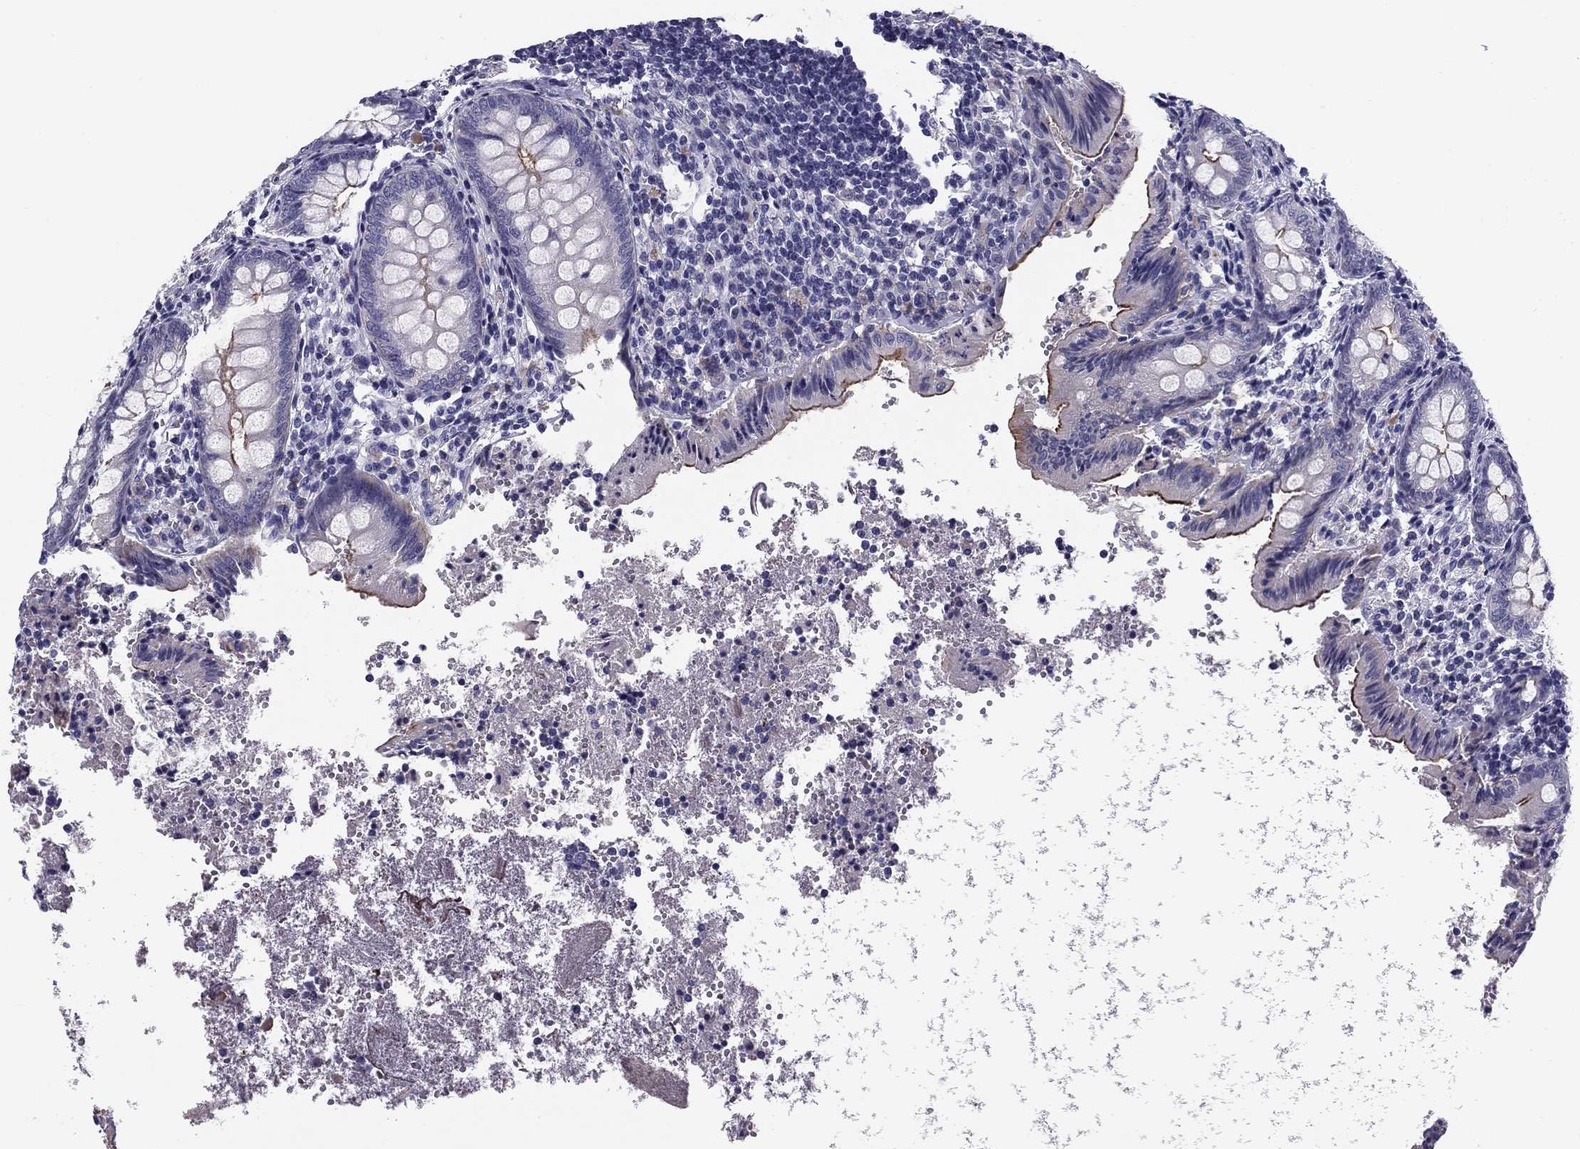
{"staining": {"intensity": "strong", "quantity": "<25%", "location": "cytoplasmic/membranous"}, "tissue": "appendix", "cell_type": "Glandular cells", "image_type": "normal", "snomed": [{"axis": "morphology", "description": "Normal tissue, NOS"}, {"axis": "topography", "description": "Appendix"}], "caption": "A brown stain highlights strong cytoplasmic/membranous expression of a protein in glandular cells of unremarkable appendix.", "gene": "FLNC", "patient": {"sex": "female", "age": 23}}